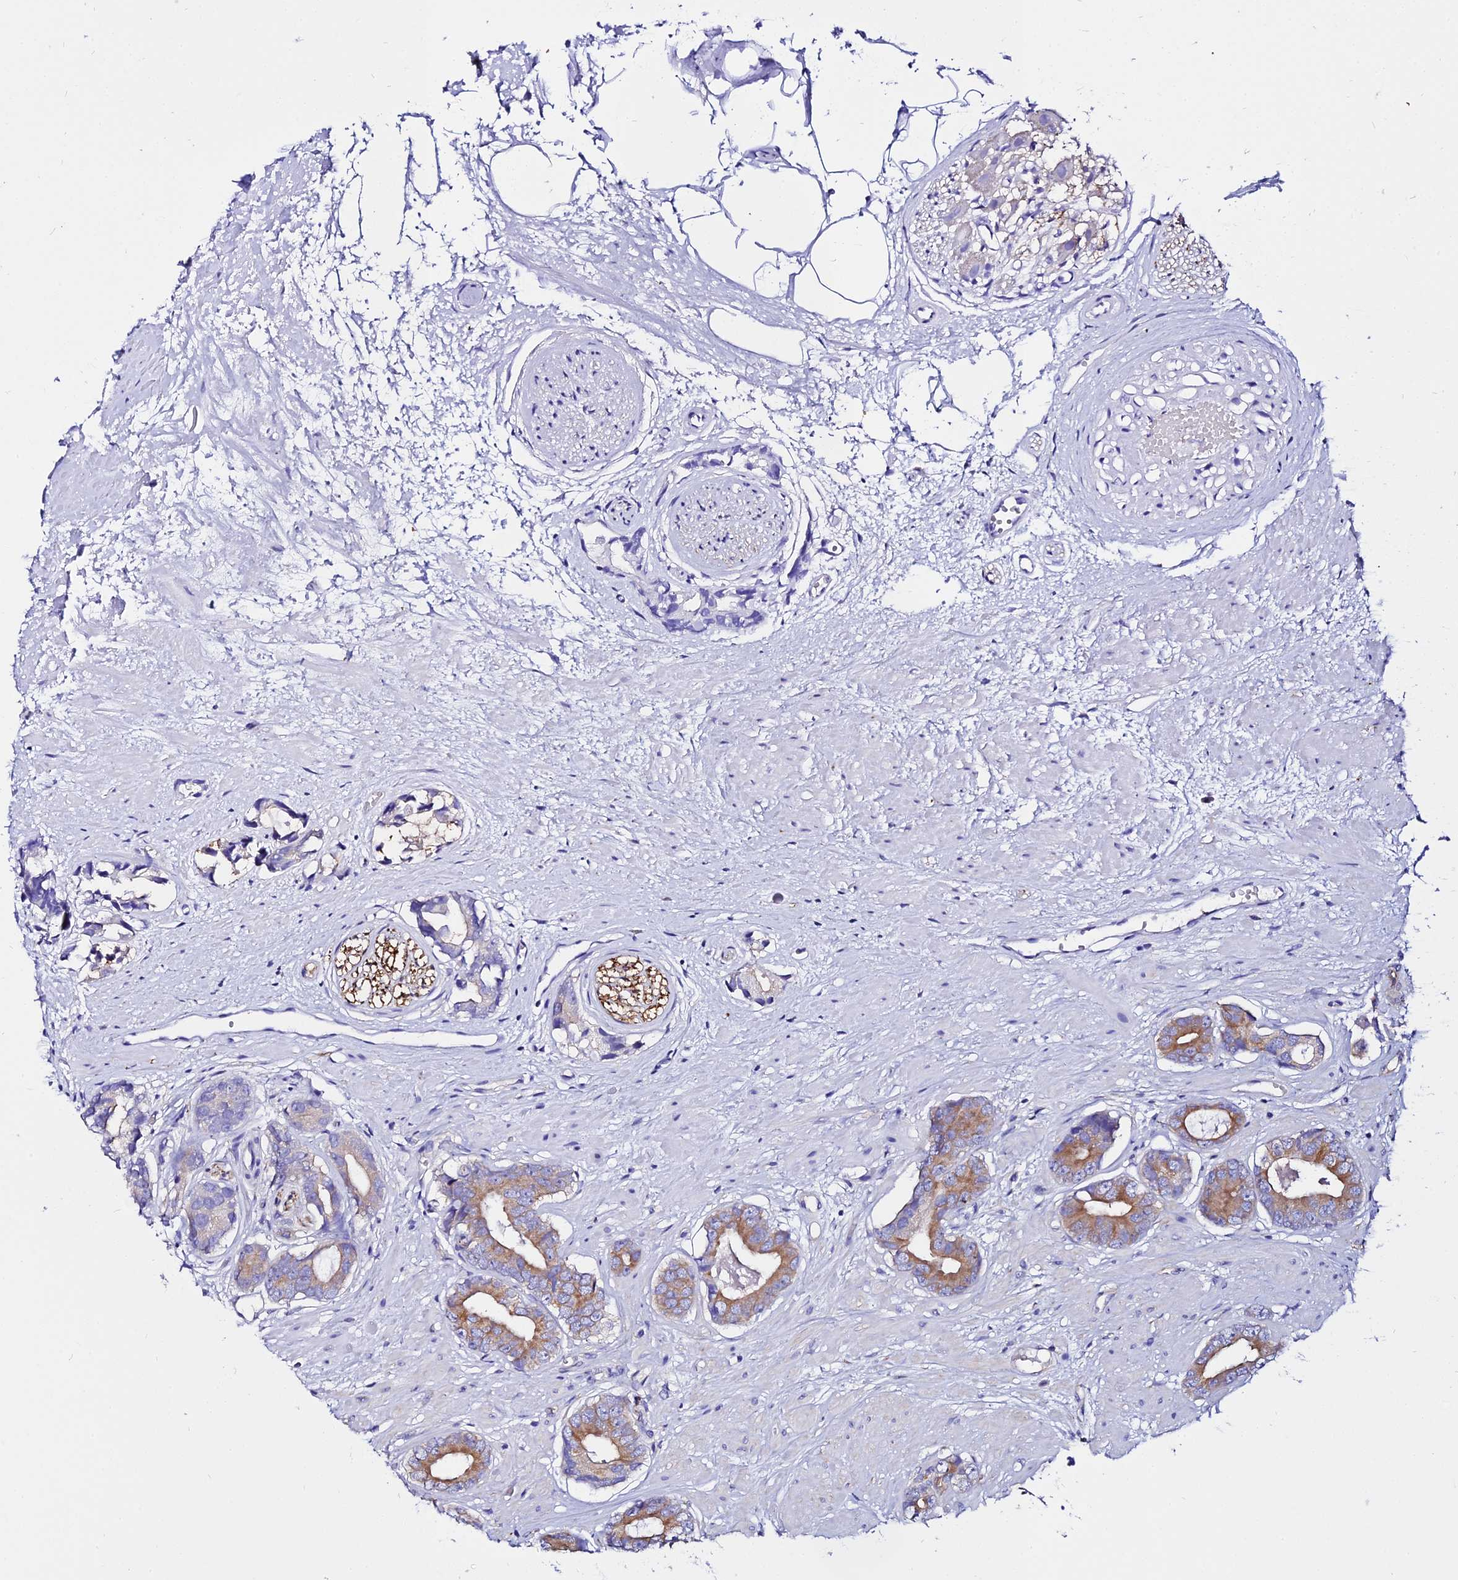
{"staining": {"intensity": "moderate", "quantity": ">75%", "location": "cytoplasmic/membranous"}, "tissue": "prostate cancer", "cell_type": "Tumor cells", "image_type": "cancer", "snomed": [{"axis": "morphology", "description": "Adenocarcinoma, Low grade"}, {"axis": "topography", "description": "Prostate"}], "caption": "This is a micrograph of IHC staining of prostate cancer, which shows moderate positivity in the cytoplasmic/membranous of tumor cells.", "gene": "TUBA3D", "patient": {"sex": "male", "age": 64}}